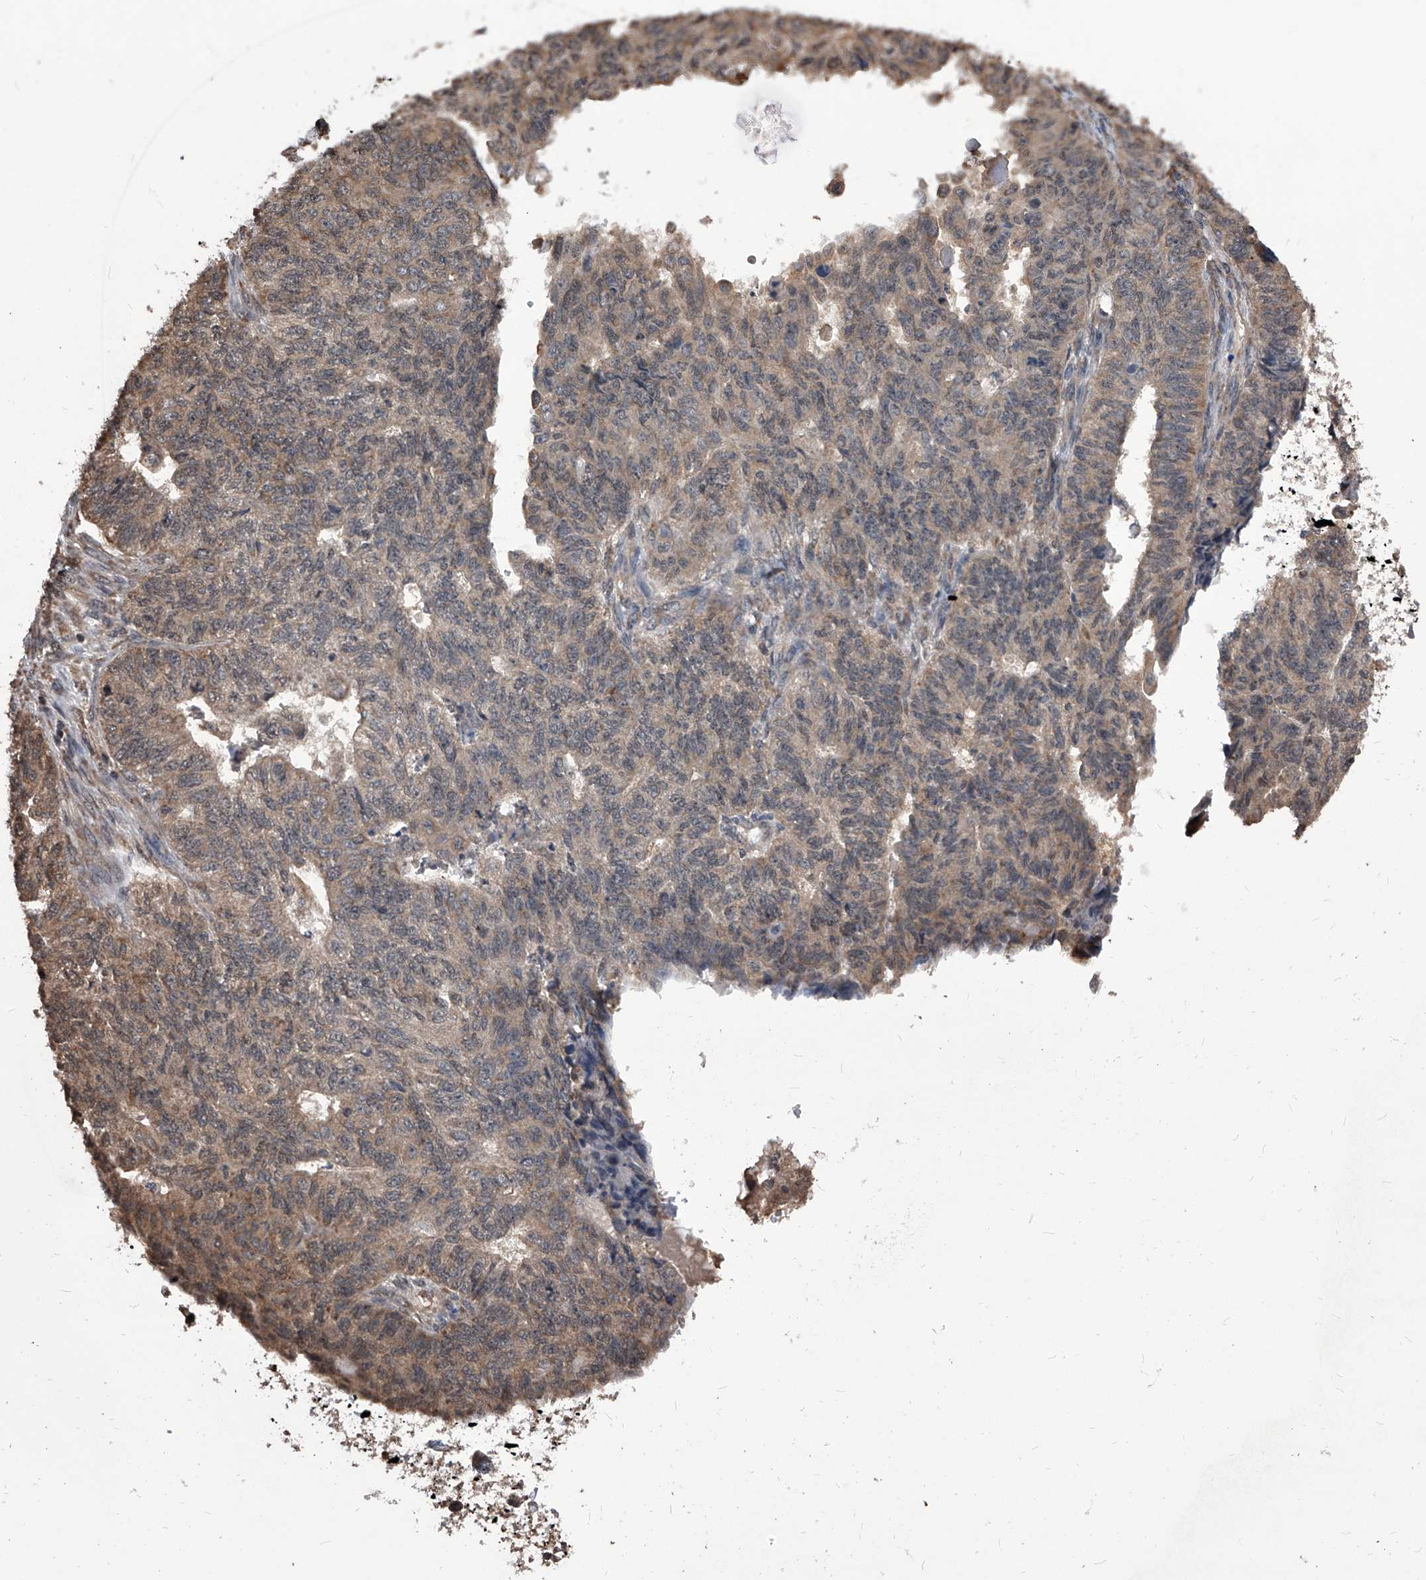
{"staining": {"intensity": "weak", "quantity": ">75%", "location": "cytoplasmic/membranous"}, "tissue": "endometrial cancer", "cell_type": "Tumor cells", "image_type": "cancer", "snomed": [{"axis": "morphology", "description": "Adenocarcinoma, NOS"}, {"axis": "topography", "description": "Endometrium"}], "caption": "Human endometrial adenocarcinoma stained with a protein marker displays weak staining in tumor cells.", "gene": "ID1", "patient": {"sex": "female", "age": 32}}